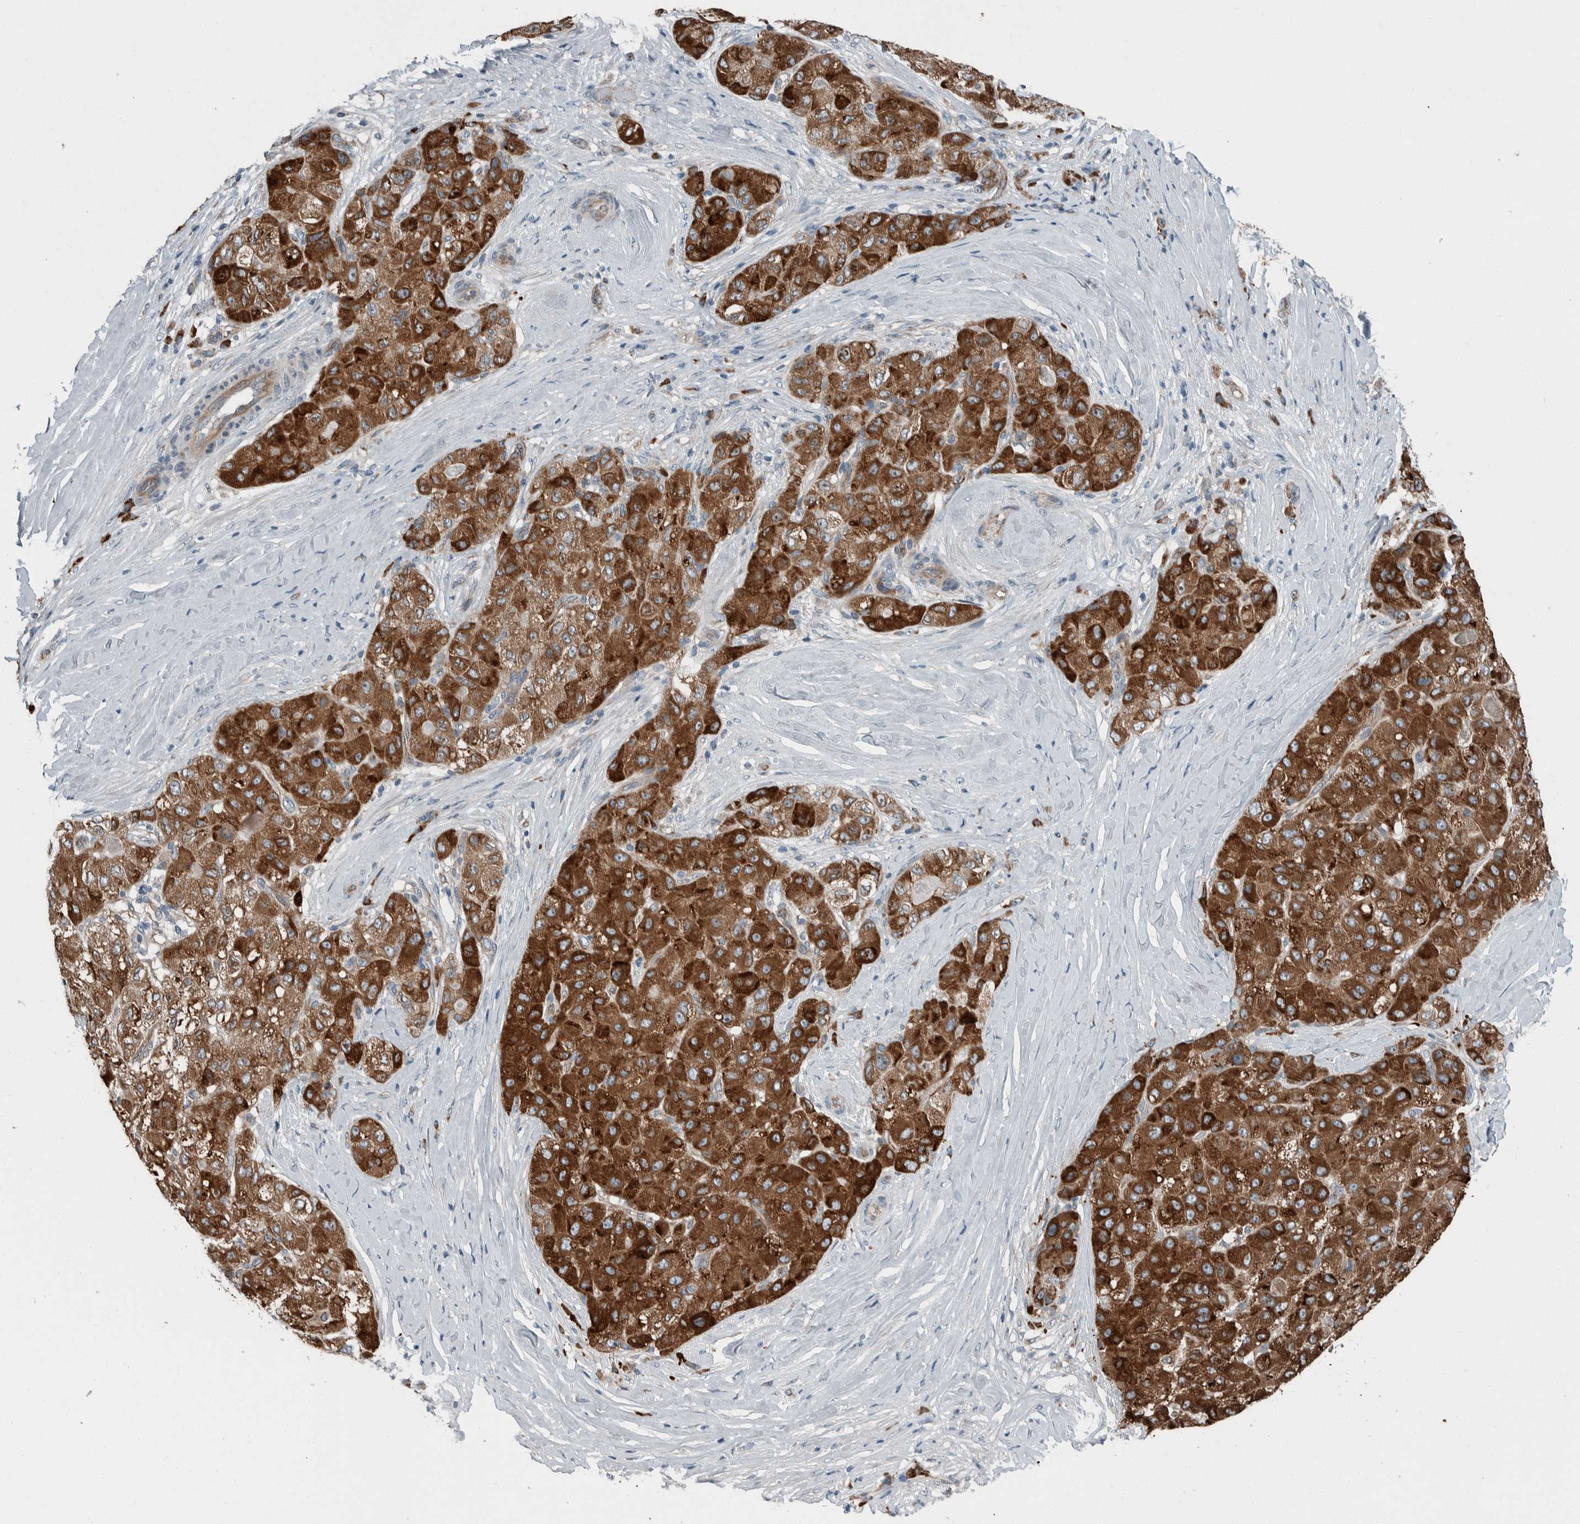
{"staining": {"intensity": "strong", "quantity": ">75%", "location": "cytoplasmic/membranous"}, "tissue": "liver cancer", "cell_type": "Tumor cells", "image_type": "cancer", "snomed": [{"axis": "morphology", "description": "Carcinoma, Hepatocellular, NOS"}, {"axis": "topography", "description": "Liver"}], "caption": "A histopathology image of liver cancer stained for a protein reveals strong cytoplasmic/membranous brown staining in tumor cells.", "gene": "USP25", "patient": {"sex": "male", "age": 80}}